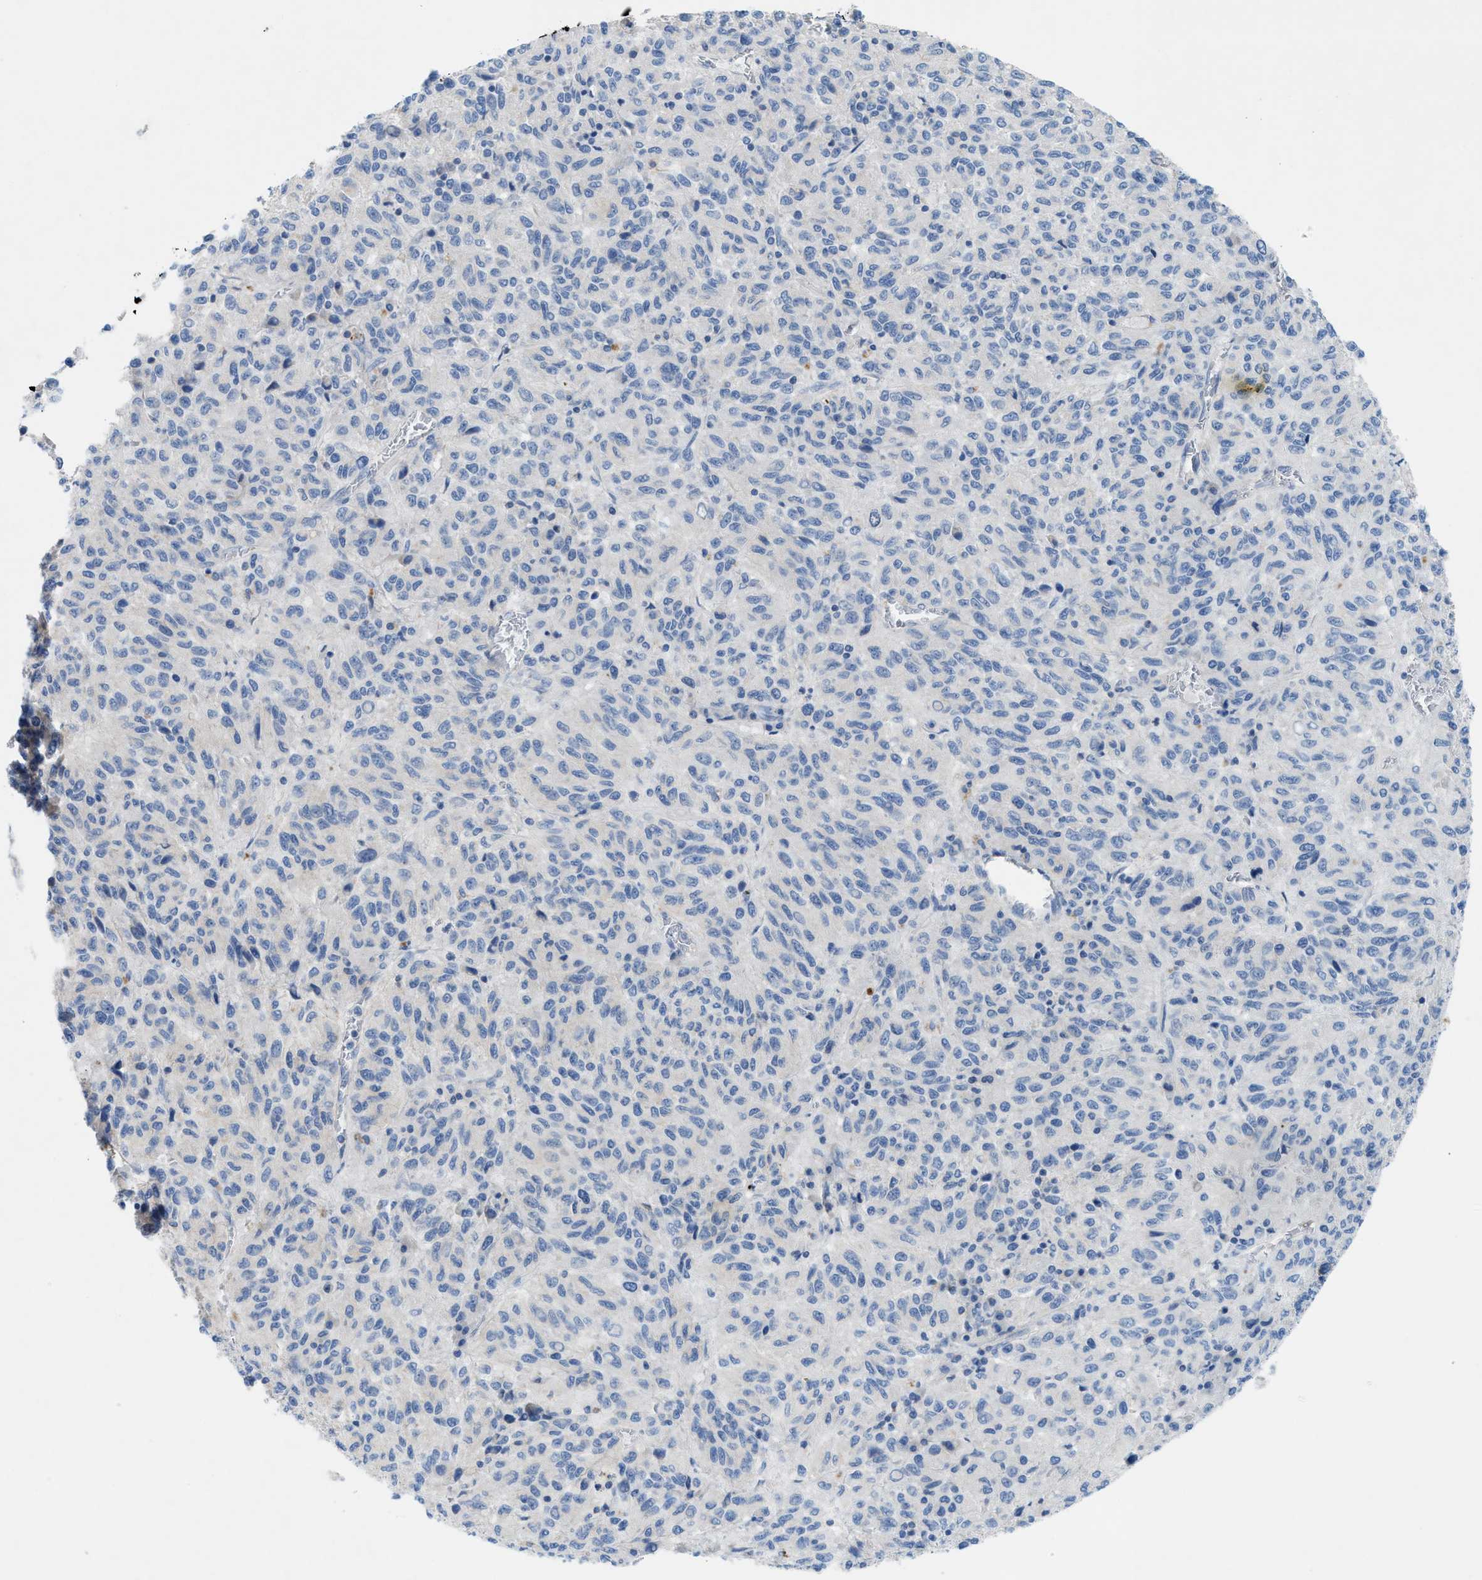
{"staining": {"intensity": "negative", "quantity": "none", "location": "none"}, "tissue": "melanoma", "cell_type": "Tumor cells", "image_type": "cancer", "snomed": [{"axis": "morphology", "description": "Malignant melanoma, Metastatic site"}, {"axis": "topography", "description": "Lung"}], "caption": "The immunohistochemistry (IHC) histopathology image has no significant positivity in tumor cells of malignant melanoma (metastatic site) tissue. (Brightfield microscopy of DAB immunohistochemistry (IHC) at high magnification).", "gene": "CMTM1", "patient": {"sex": "male", "age": 64}}